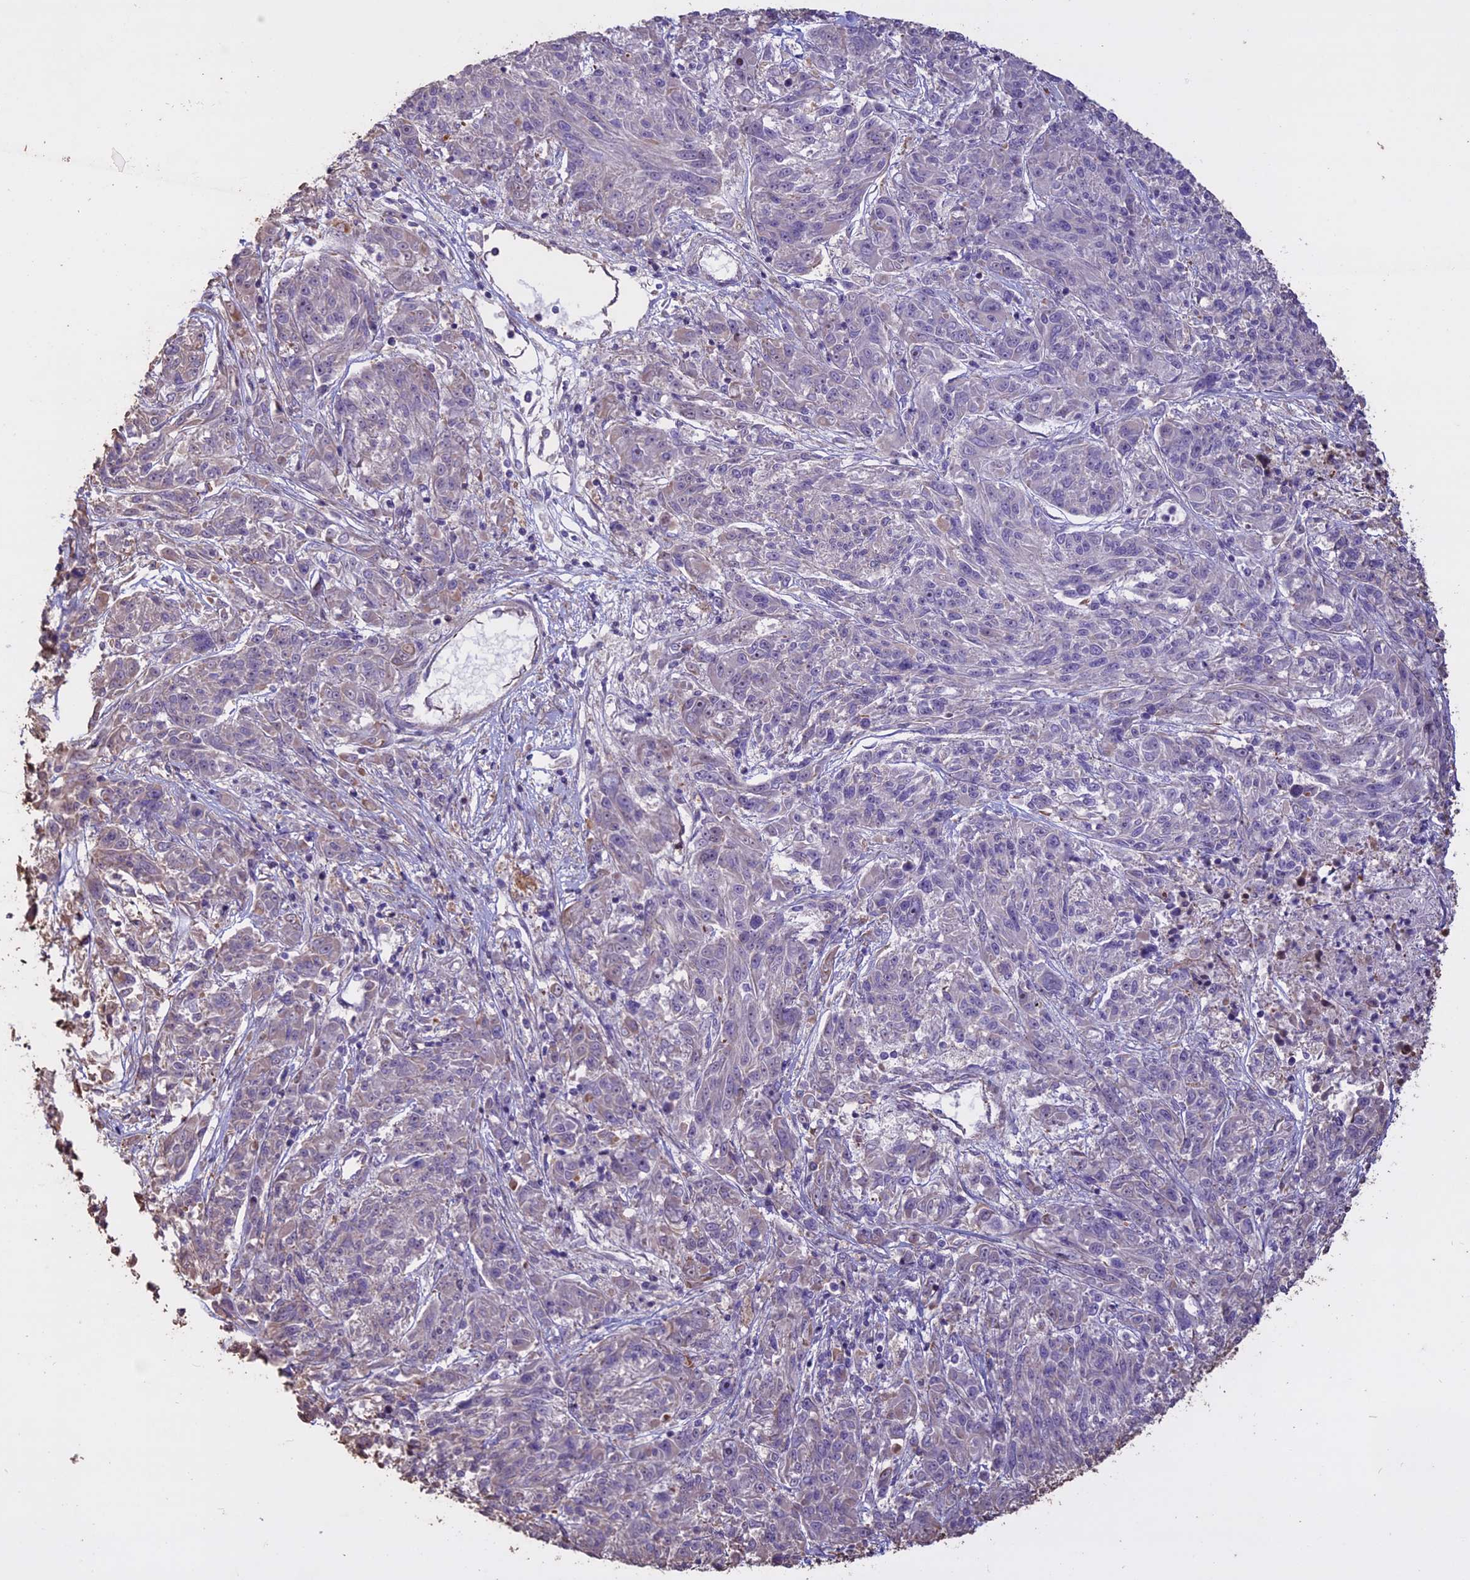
{"staining": {"intensity": "negative", "quantity": "none", "location": "none"}, "tissue": "melanoma", "cell_type": "Tumor cells", "image_type": "cancer", "snomed": [{"axis": "morphology", "description": "Malignant melanoma, NOS"}, {"axis": "topography", "description": "Skin"}], "caption": "Human malignant melanoma stained for a protein using immunohistochemistry demonstrates no staining in tumor cells.", "gene": "CCDC148", "patient": {"sex": "male", "age": 53}}